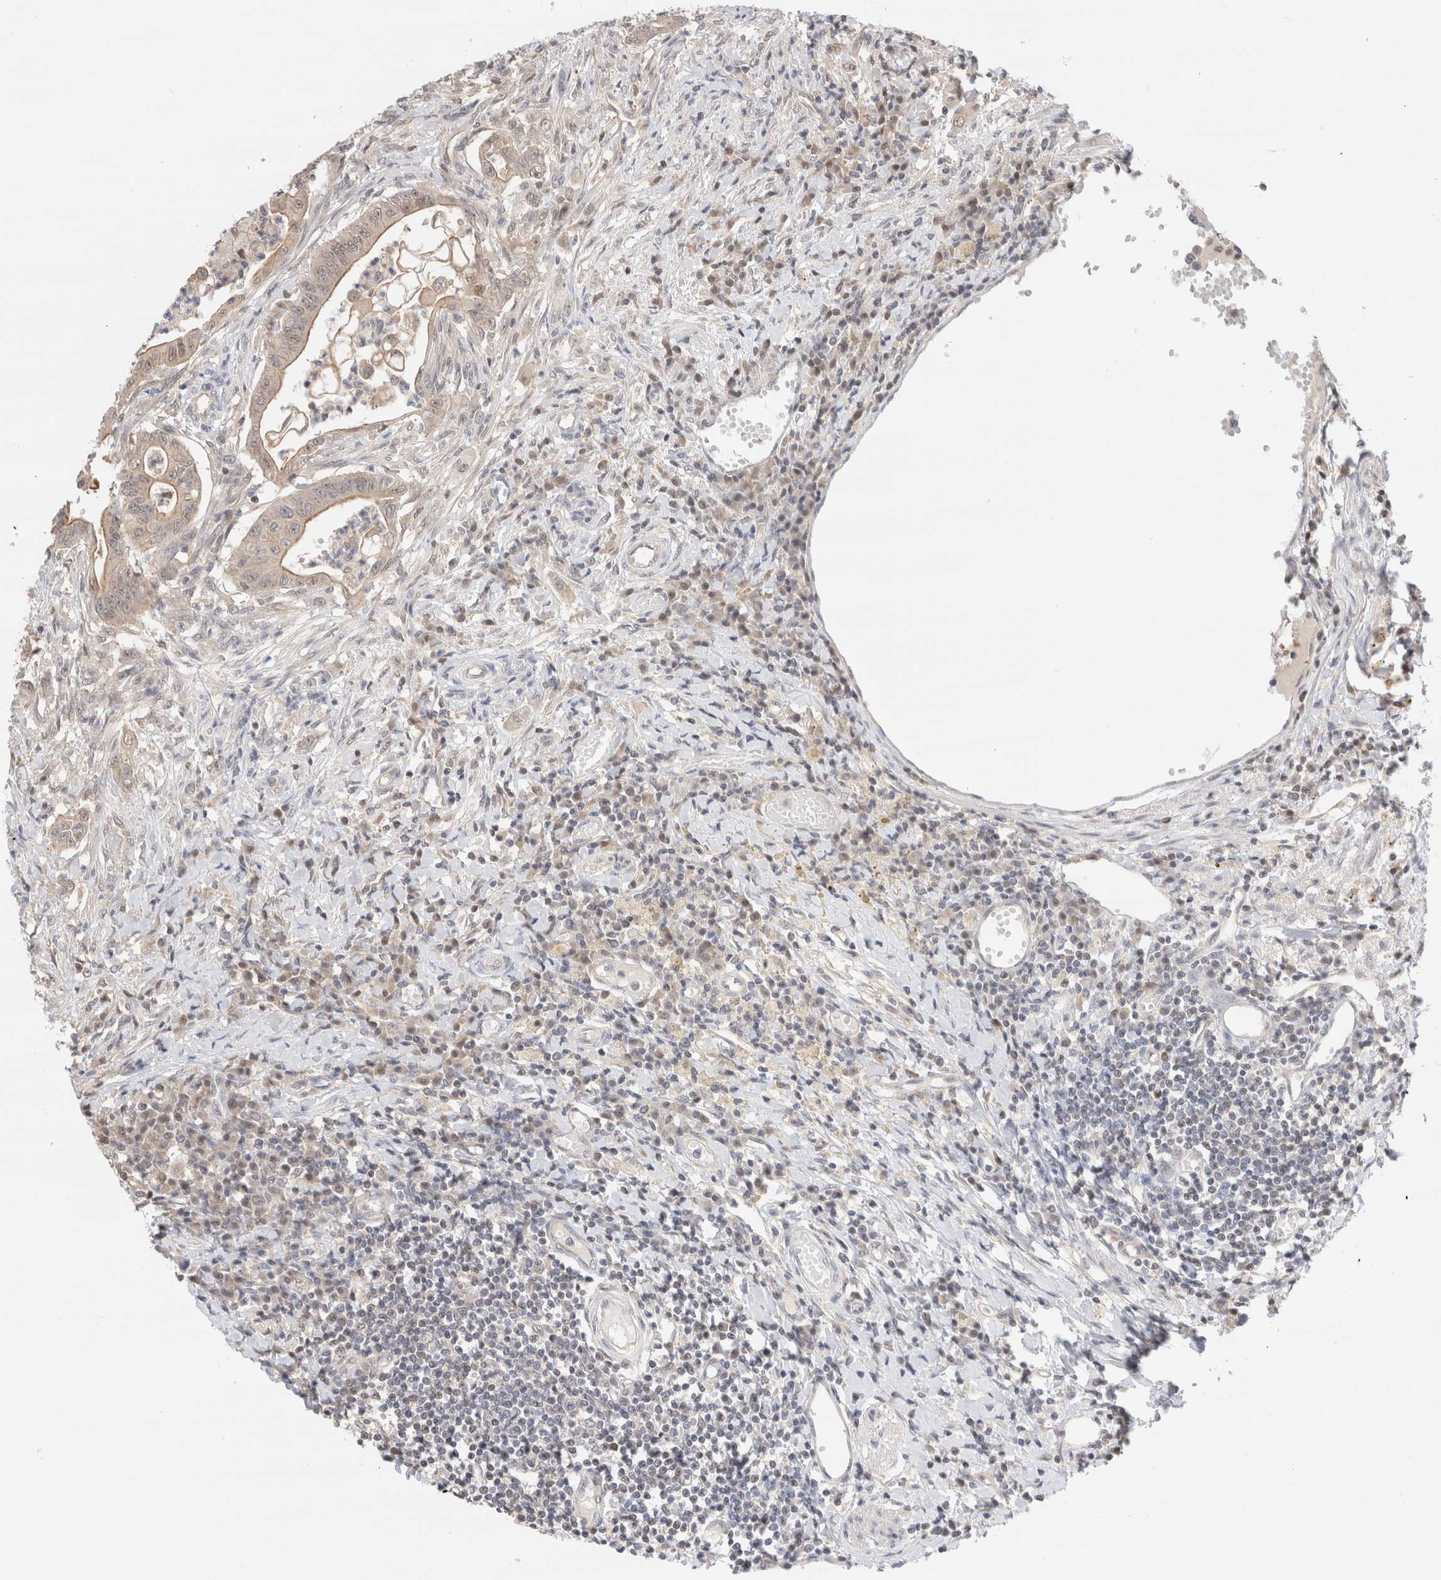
{"staining": {"intensity": "weak", "quantity": ">75%", "location": "cytoplasmic/membranous"}, "tissue": "colorectal cancer", "cell_type": "Tumor cells", "image_type": "cancer", "snomed": [{"axis": "morphology", "description": "Adenoma, NOS"}, {"axis": "morphology", "description": "Adenocarcinoma, NOS"}, {"axis": "topography", "description": "Colon"}], "caption": "Immunohistochemical staining of colorectal cancer (adenocarcinoma) exhibits low levels of weak cytoplasmic/membranous protein expression in approximately >75% of tumor cells.", "gene": "C17orf97", "patient": {"sex": "male", "age": 79}}